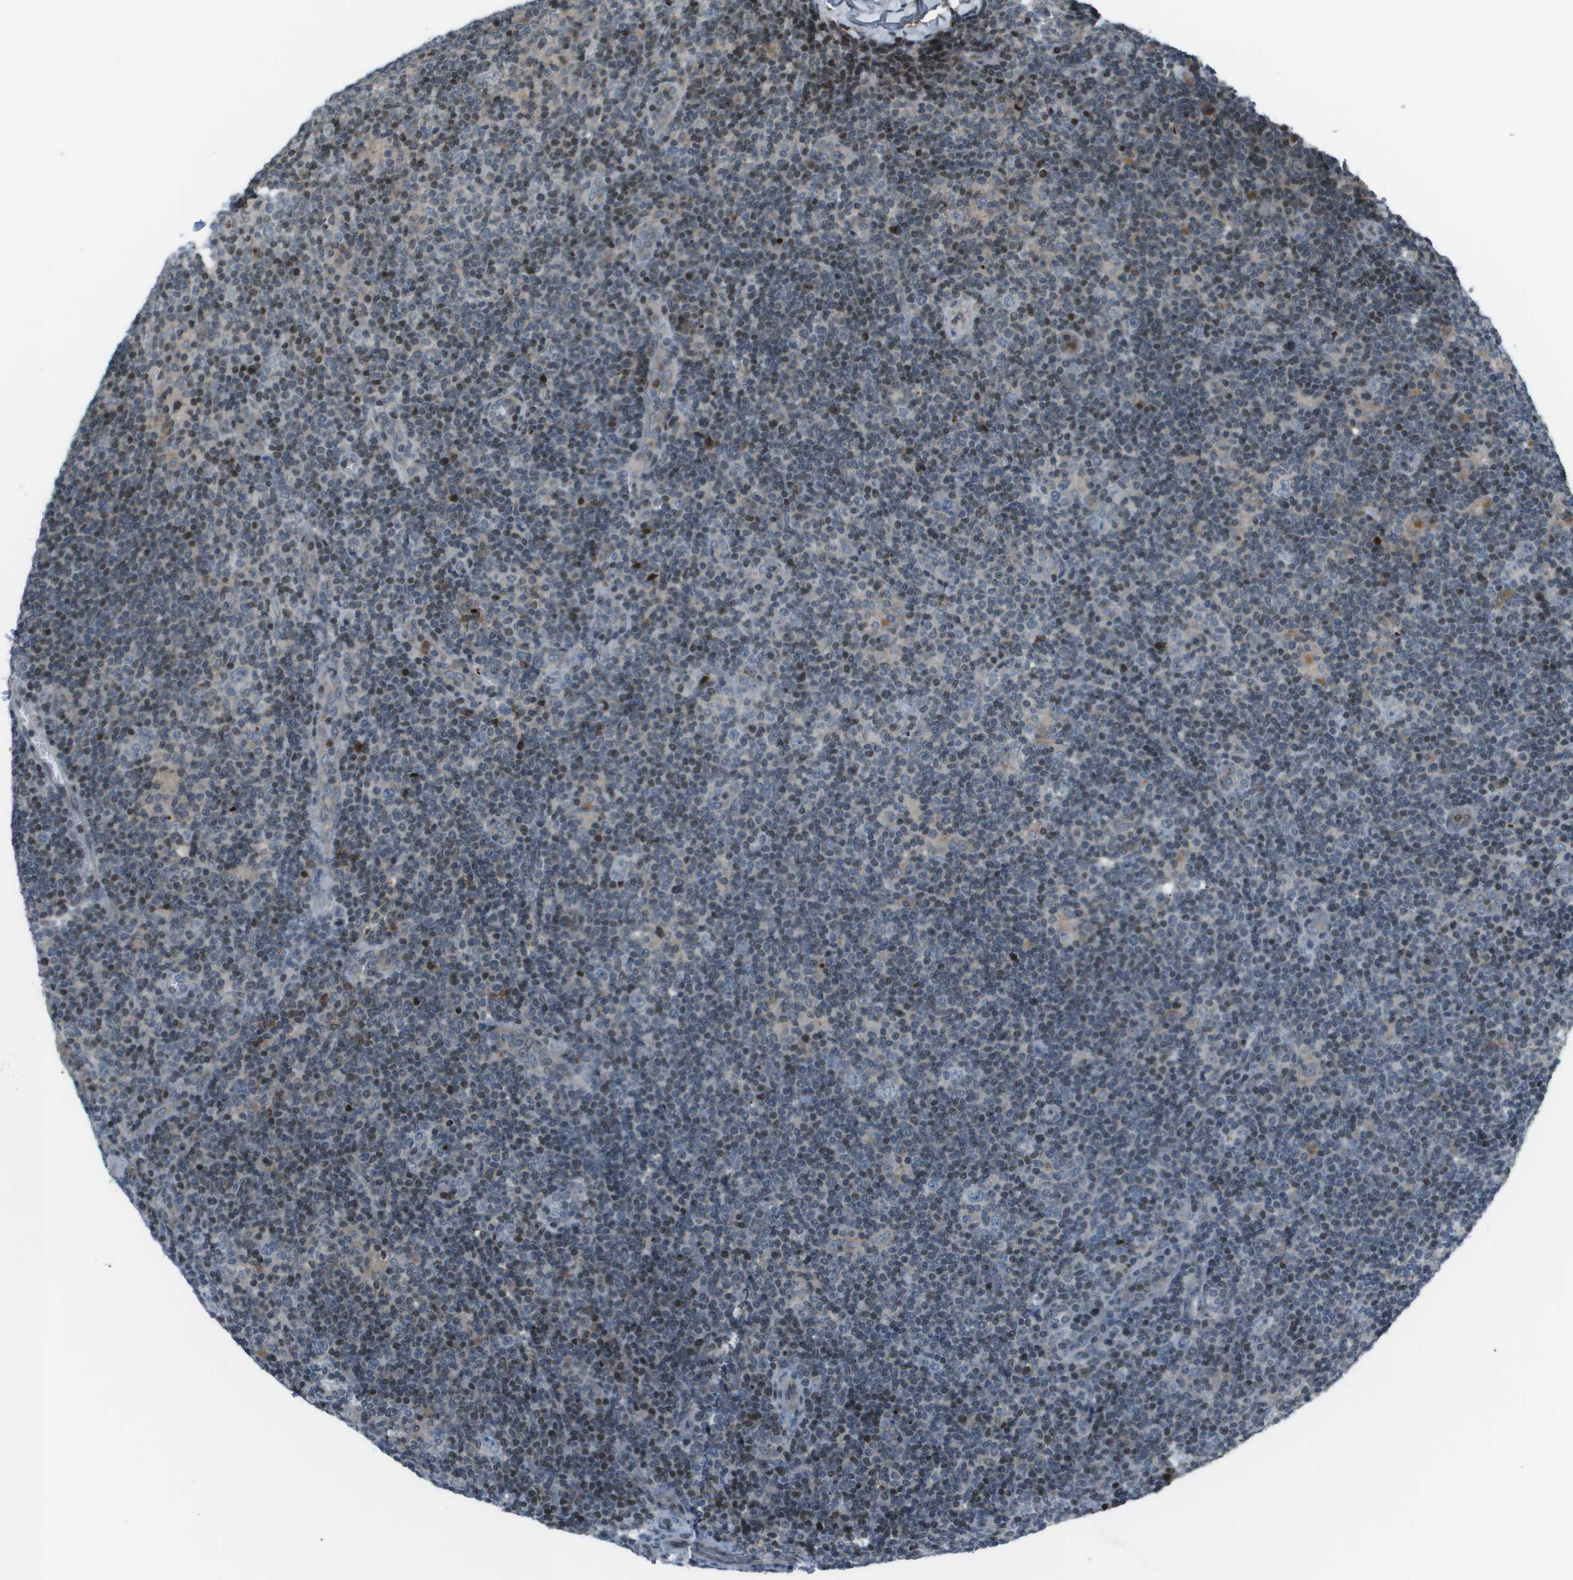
{"staining": {"intensity": "negative", "quantity": "none", "location": "none"}, "tissue": "lymphoma", "cell_type": "Tumor cells", "image_type": "cancer", "snomed": [{"axis": "morphology", "description": "Hodgkin's disease, NOS"}, {"axis": "topography", "description": "Lymph node"}], "caption": "High magnification brightfield microscopy of Hodgkin's disease stained with DAB (3,3'-diaminobenzidine) (brown) and counterstained with hematoxylin (blue): tumor cells show no significant positivity. The staining was performed using DAB to visualize the protein expression in brown, while the nuclei were stained in blue with hematoxylin (Magnification: 20x).", "gene": "CXCL12", "patient": {"sex": "female", "age": 57}}